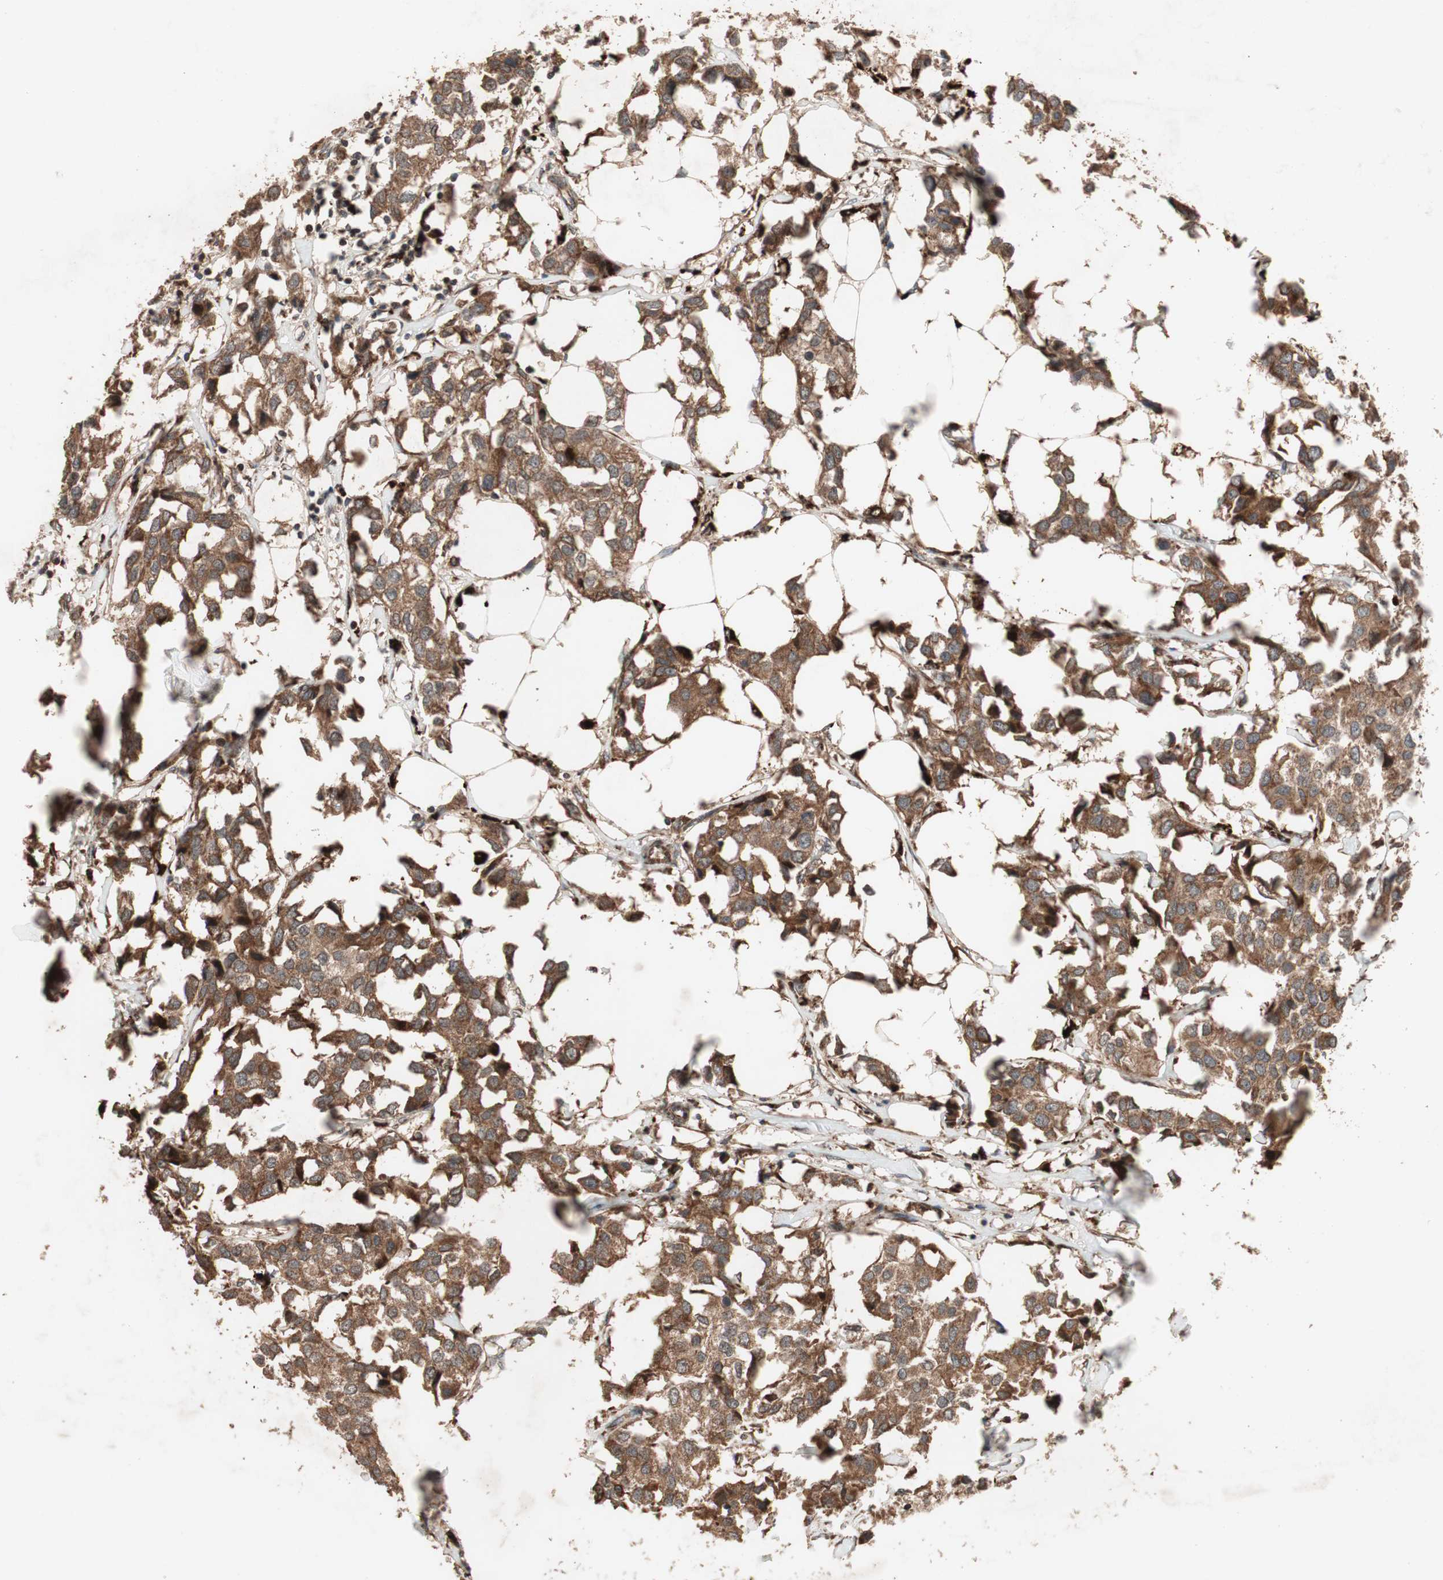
{"staining": {"intensity": "moderate", "quantity": ">75%", "location": "cytoplasmic/membranous"}, "tissue": "breast cancer", "cell_type": "Tumor cells", "image_type": "cancer", "snomed": [{"axis": "morphology", "description": "Duct carcinoma"}, {"axis": "topography", "description": "Breast"}], "caption": "Intraductal carcinoma (breast) tissue reveals moderate cytoplasmic/membranous positivity in about >75% of tumor cells, visualized by immunohistochemistry.", "gene": "RAB1A", "patient": {"sex": "female", "age": 80}}